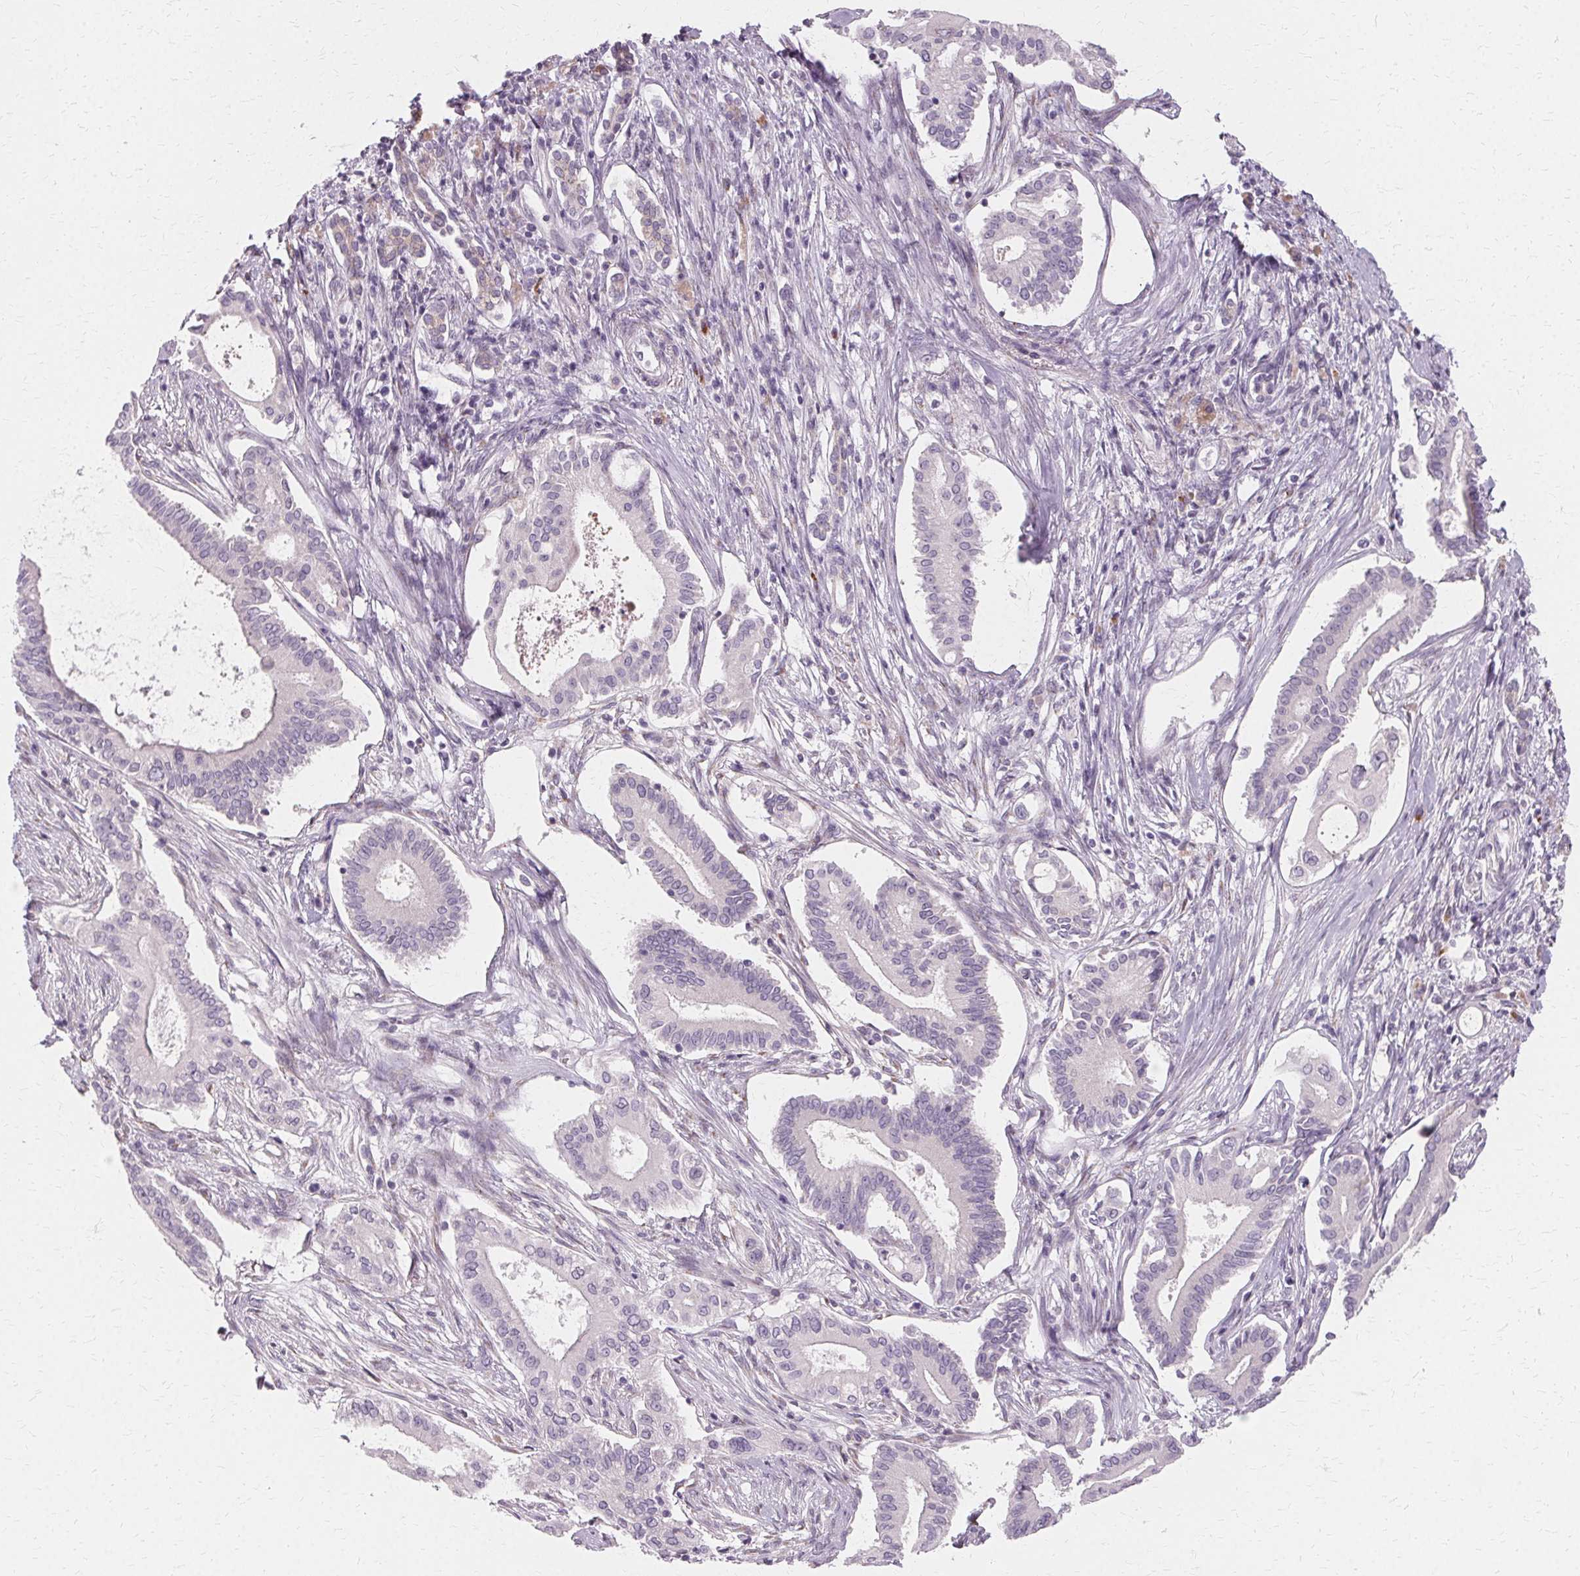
{"staining": {"intensity": "negative", "quantity": "none", "location": "none"}, "tissue": "pancreatic cancer", "cell_type": "Tumor cells", "image_type": "cancer", "snomed": [{"axis": "morphology", "description": "Adenocarcinoma, NOS"}, {"axis": "topography", "description": "Pancreas"}], "caption": "High magnification brightfield microscopy of pancreatic cancer stained with DAB (brown) and counterstained with hematoxylin (blue): tumor cells show no significant positivity.", "gene": "FCRL3", "patient": {"sex": "female", "age": 68}}